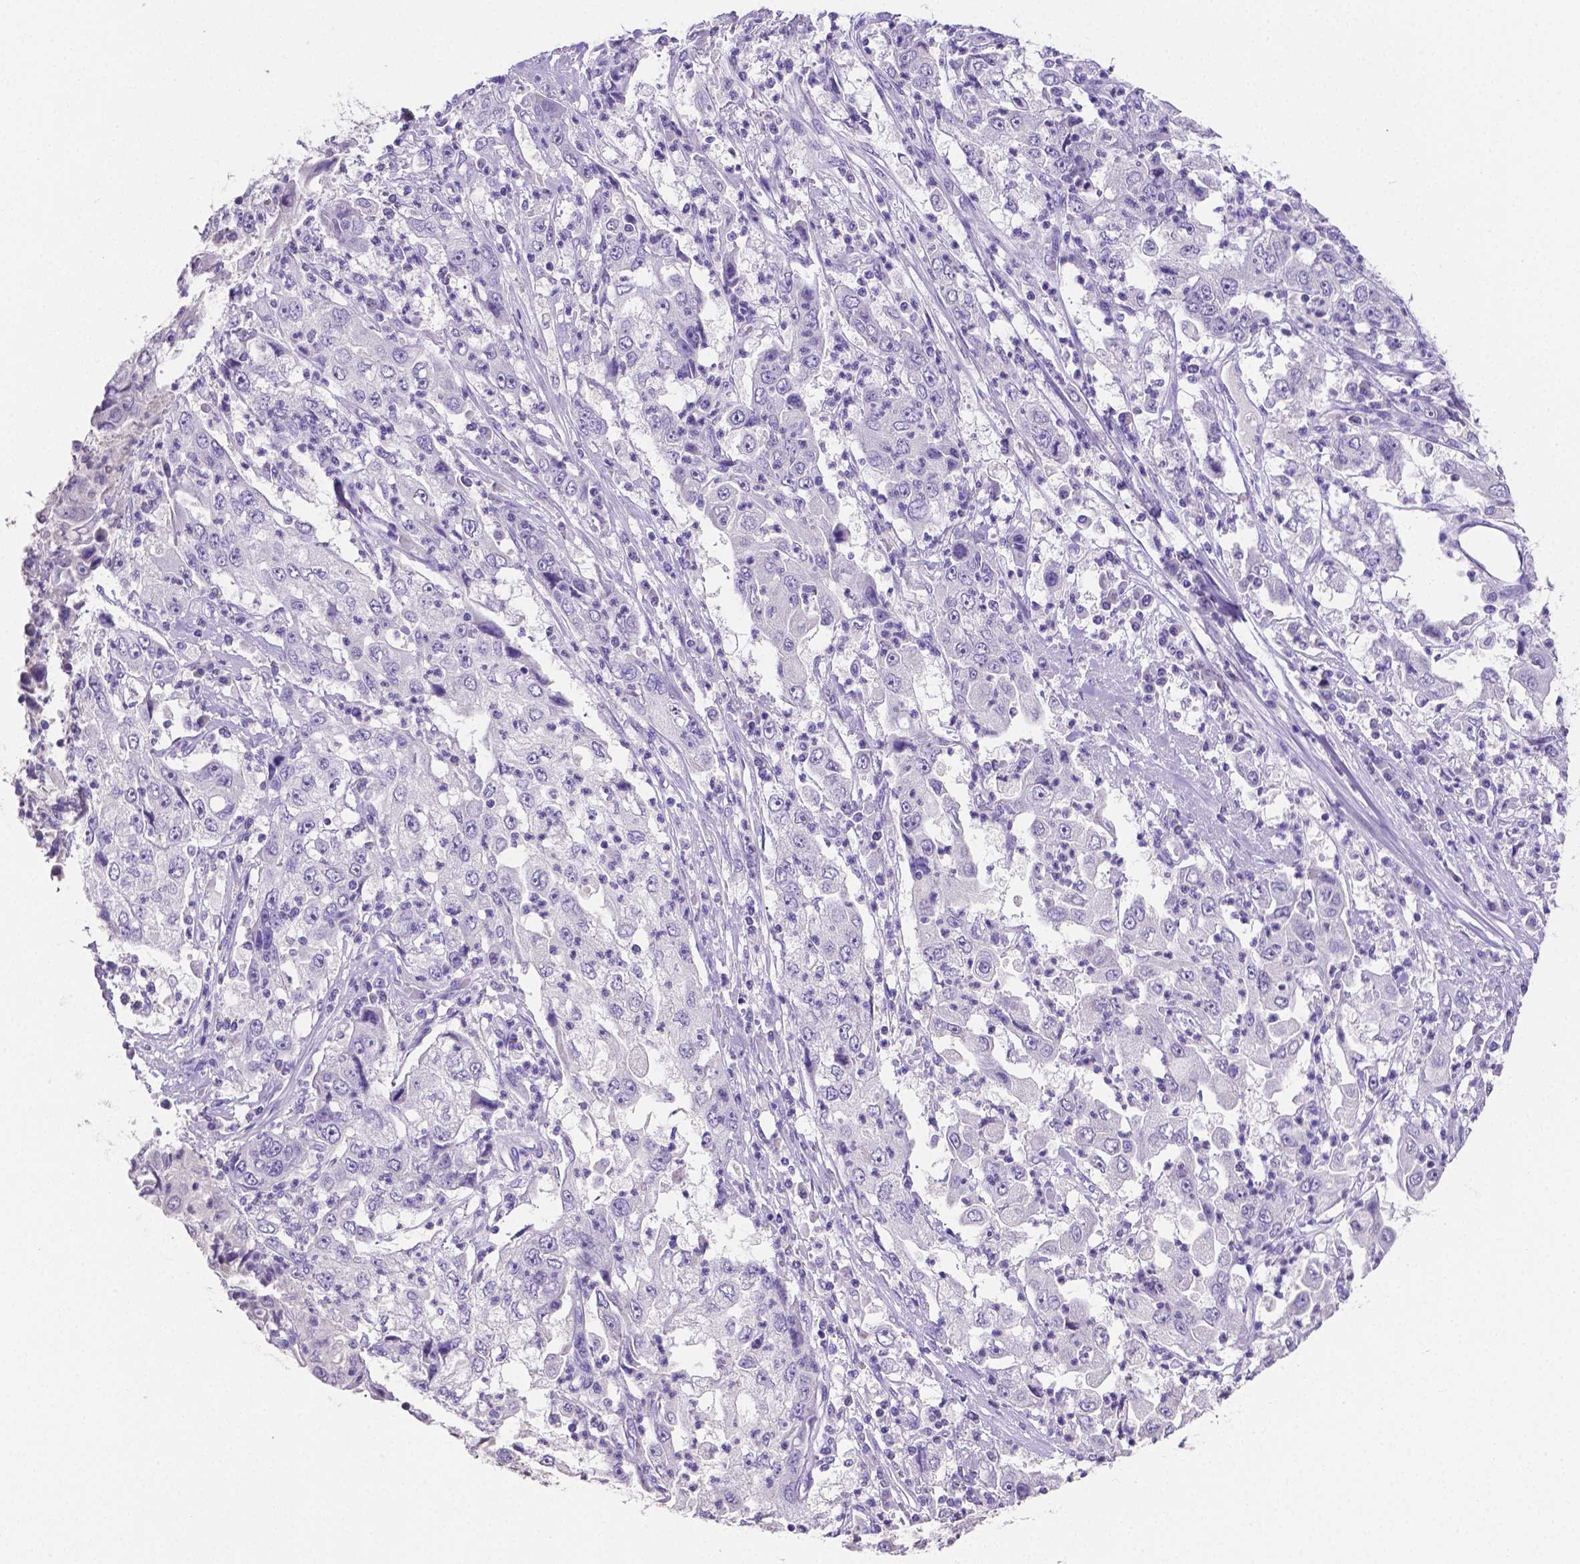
{"staining": {"intensity": "negative", "quantity": "none", "location": "none"}, "tissue": "cervical cancer", "cell_type": "Tumor cells", "image_type": "cancer", "snomed": [{"axis": "morphology", "description": "Squamous cell carcinoma, NOS"}, {"axis": "topography", "description": "Cervix"}], "caption": "This is an IHC image of cervical cancer. There is no staining in tumor cells.", "gene": "SLC22A2", "patient": {"sex": "female", "age": 36}}